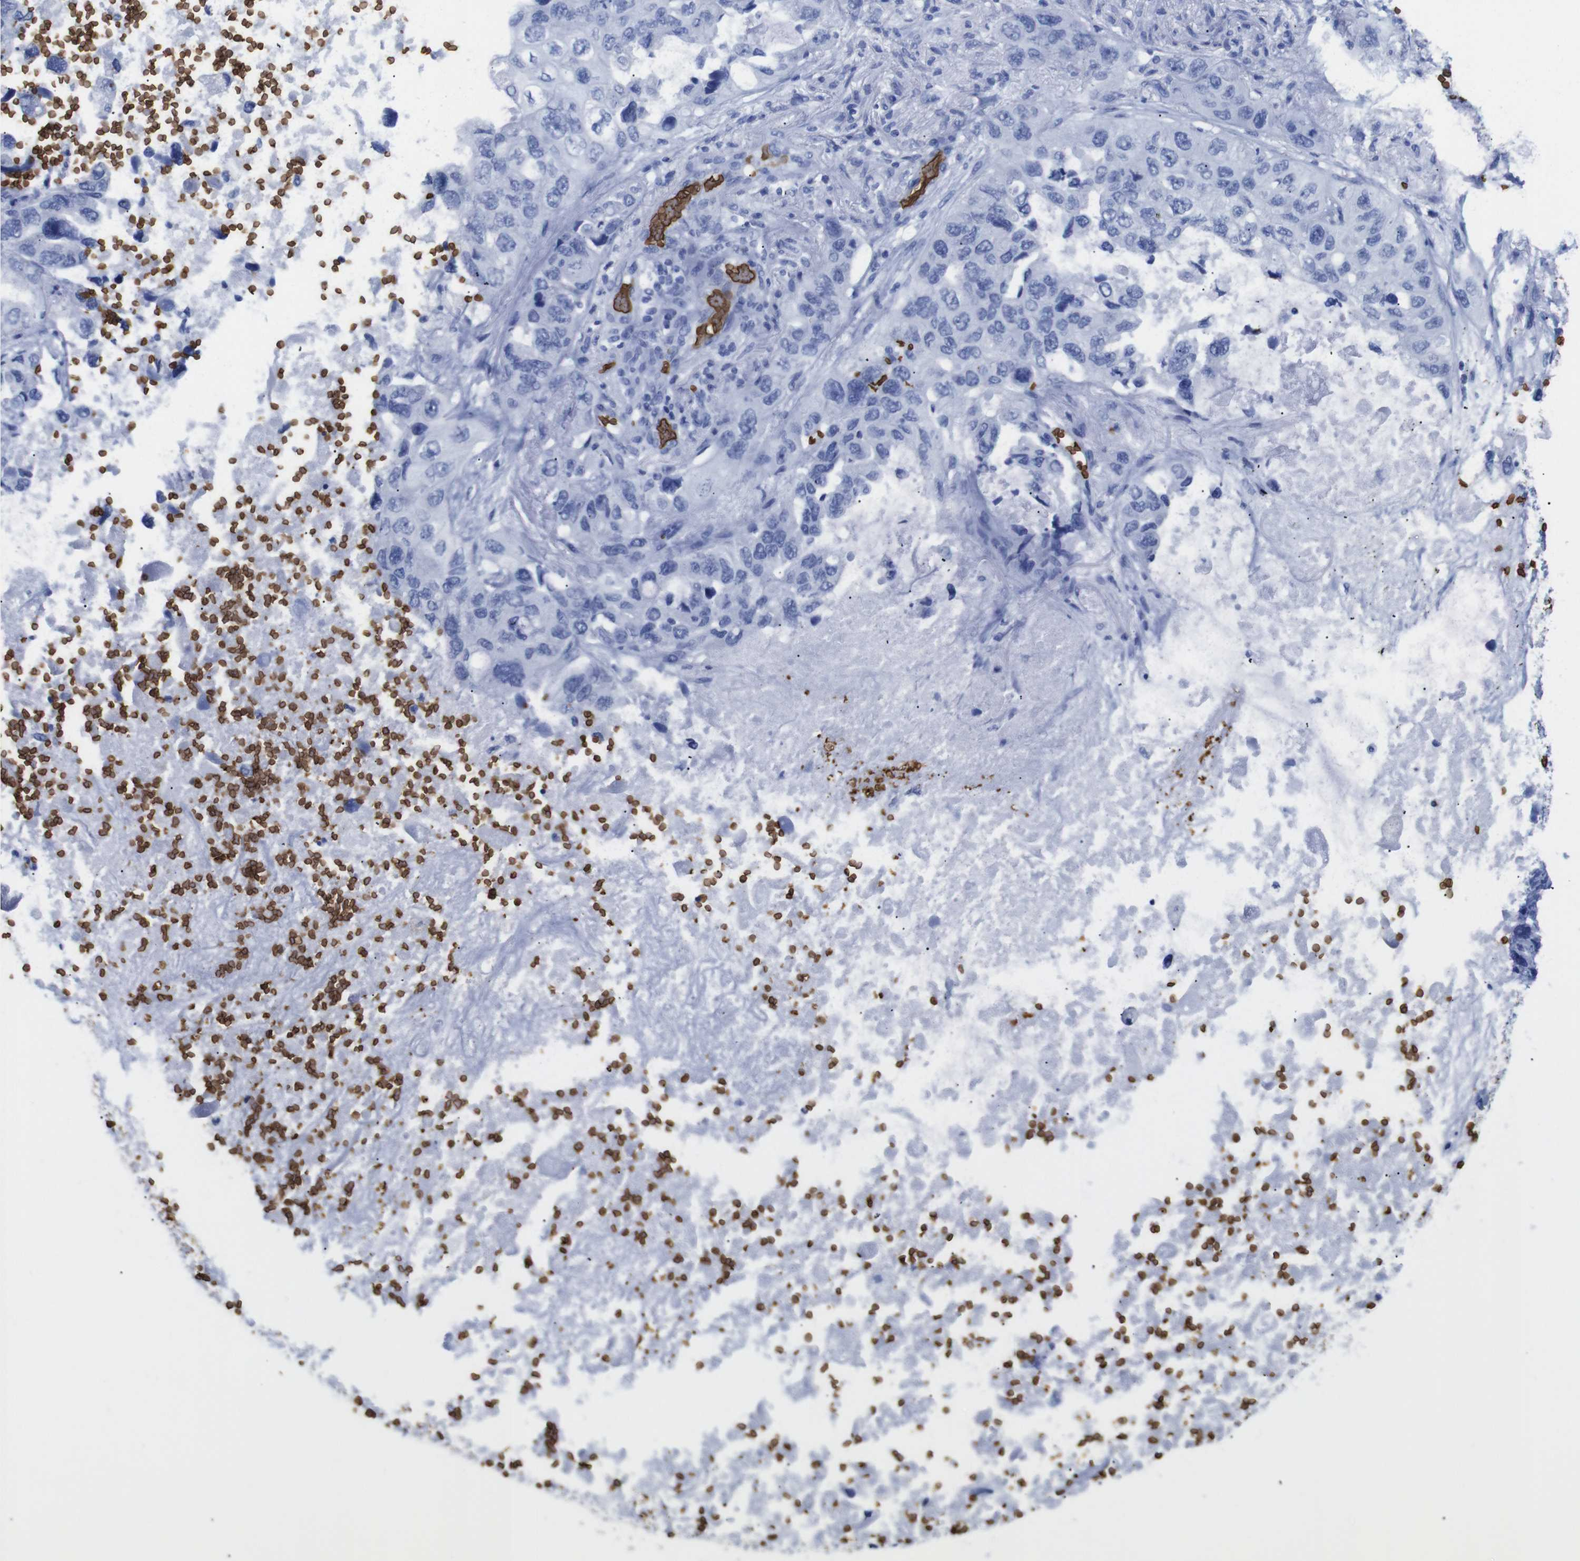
{"staining": {"intensity": "negative", "quantity": "none", "location": "none"}, "tissue": "lung cancer", "cell_type": "Tumor cells", "image_type": "cancer", "snomed": [{"axis": "morphology", "description": "Squamous cell carcinoma, NOS"}, {"axis": "topography", "description": "Lung"}], "caption": "This is an immunohistochemistry histopathology image of lung squamous cell carcinoma. There is no expression in tumor cells.", "gene": "S1PR2", "patient": {"sex": "female", "age": 73}}